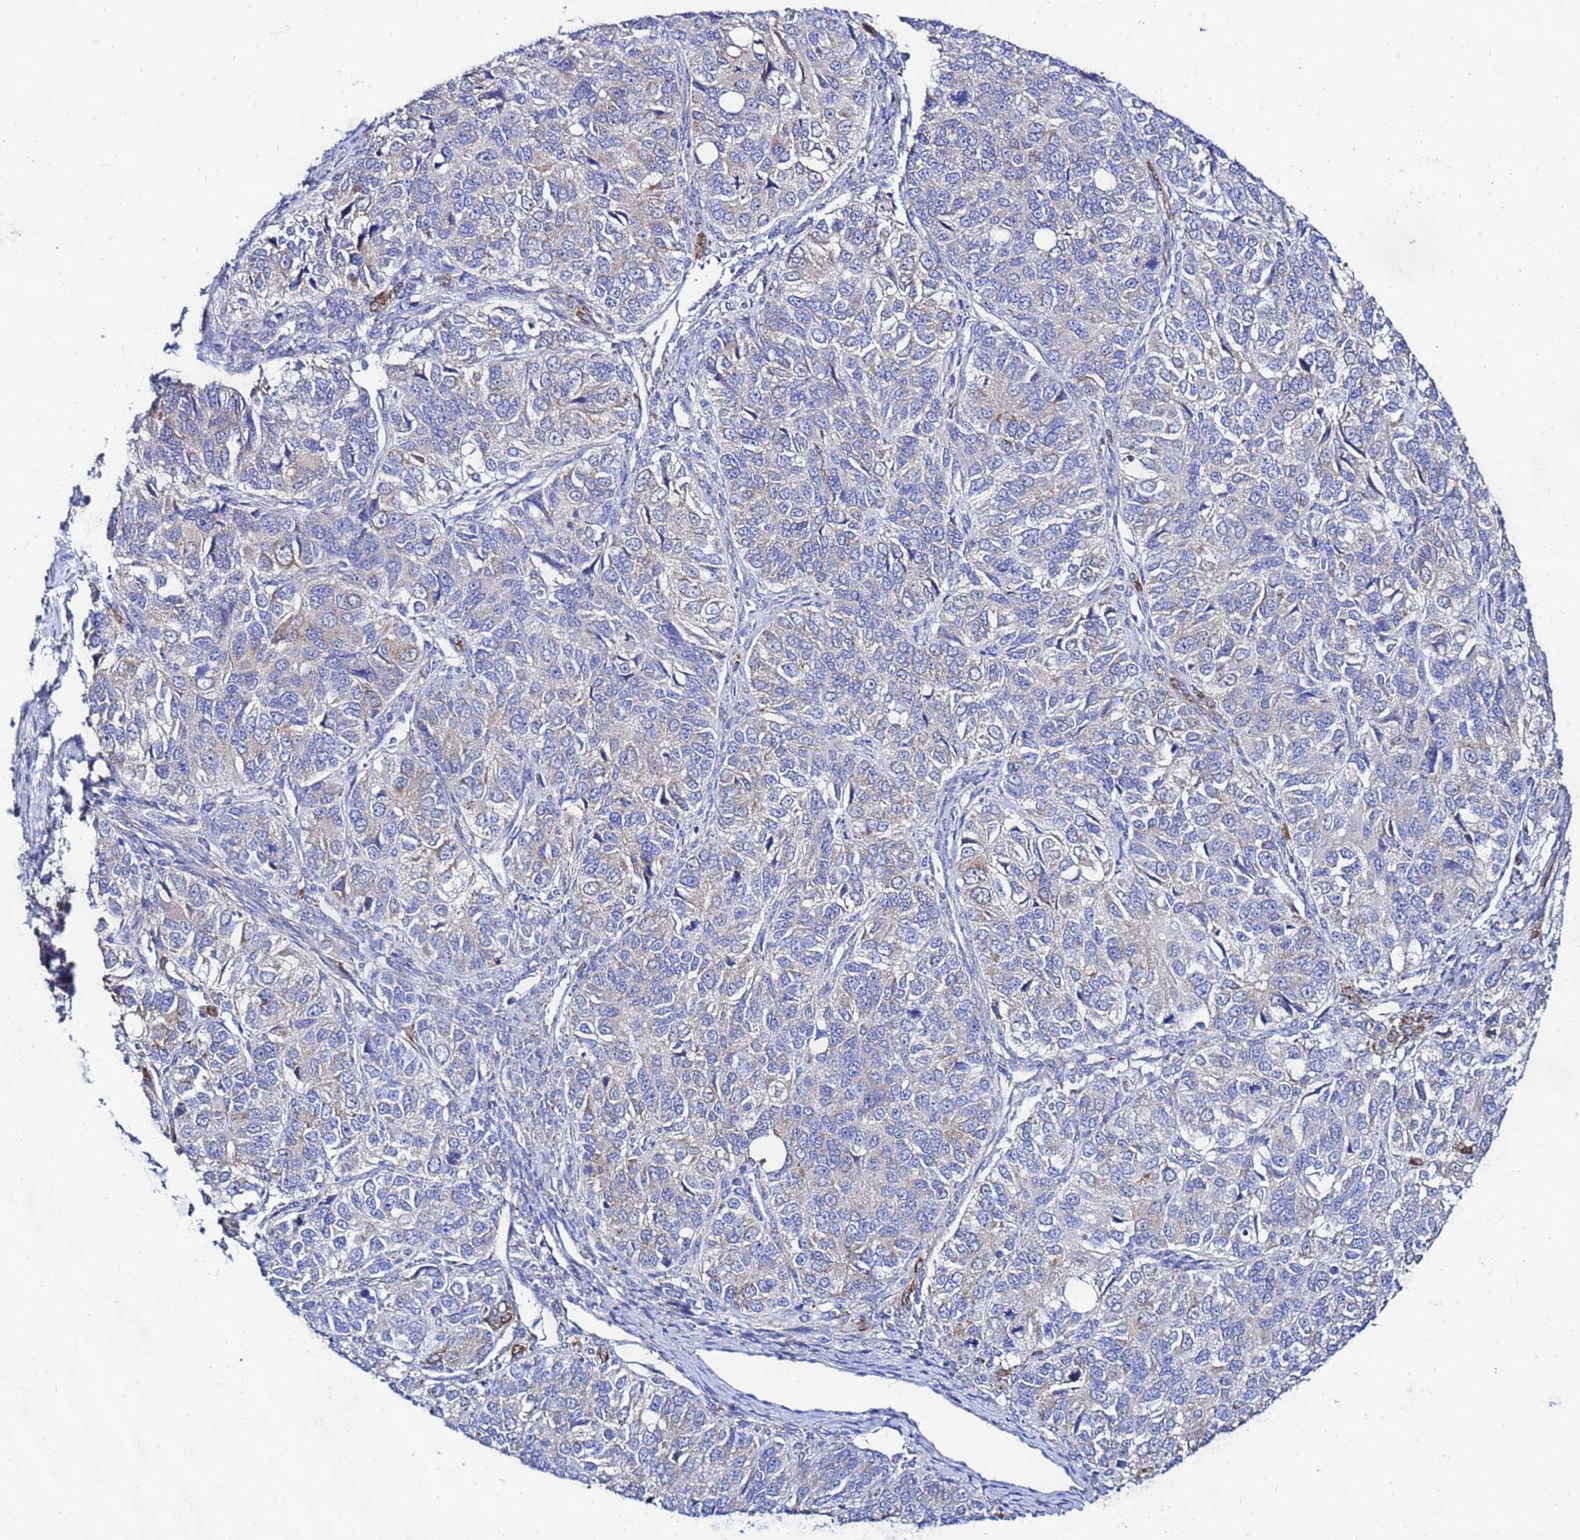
{"staining": {"intensity": "weak", "quantity": "<25%", "location": "cytoplasmic/membranous"}, "tissue": "ovarian cancer", "cell_type": "Tumor cells", "image_type": "cancer", "snomed": [{"axis": "morphology", "description": "Carcinoma, endometroid"}, {"axis": "topography", "description": "Ovary"}], "caption": "IHC image of ovarian cancer stained for a protein (brown), which shows no positivity in tumor cells.", "gene": "FAHD2A", "patient": {"sex": "female", "age": 51}}